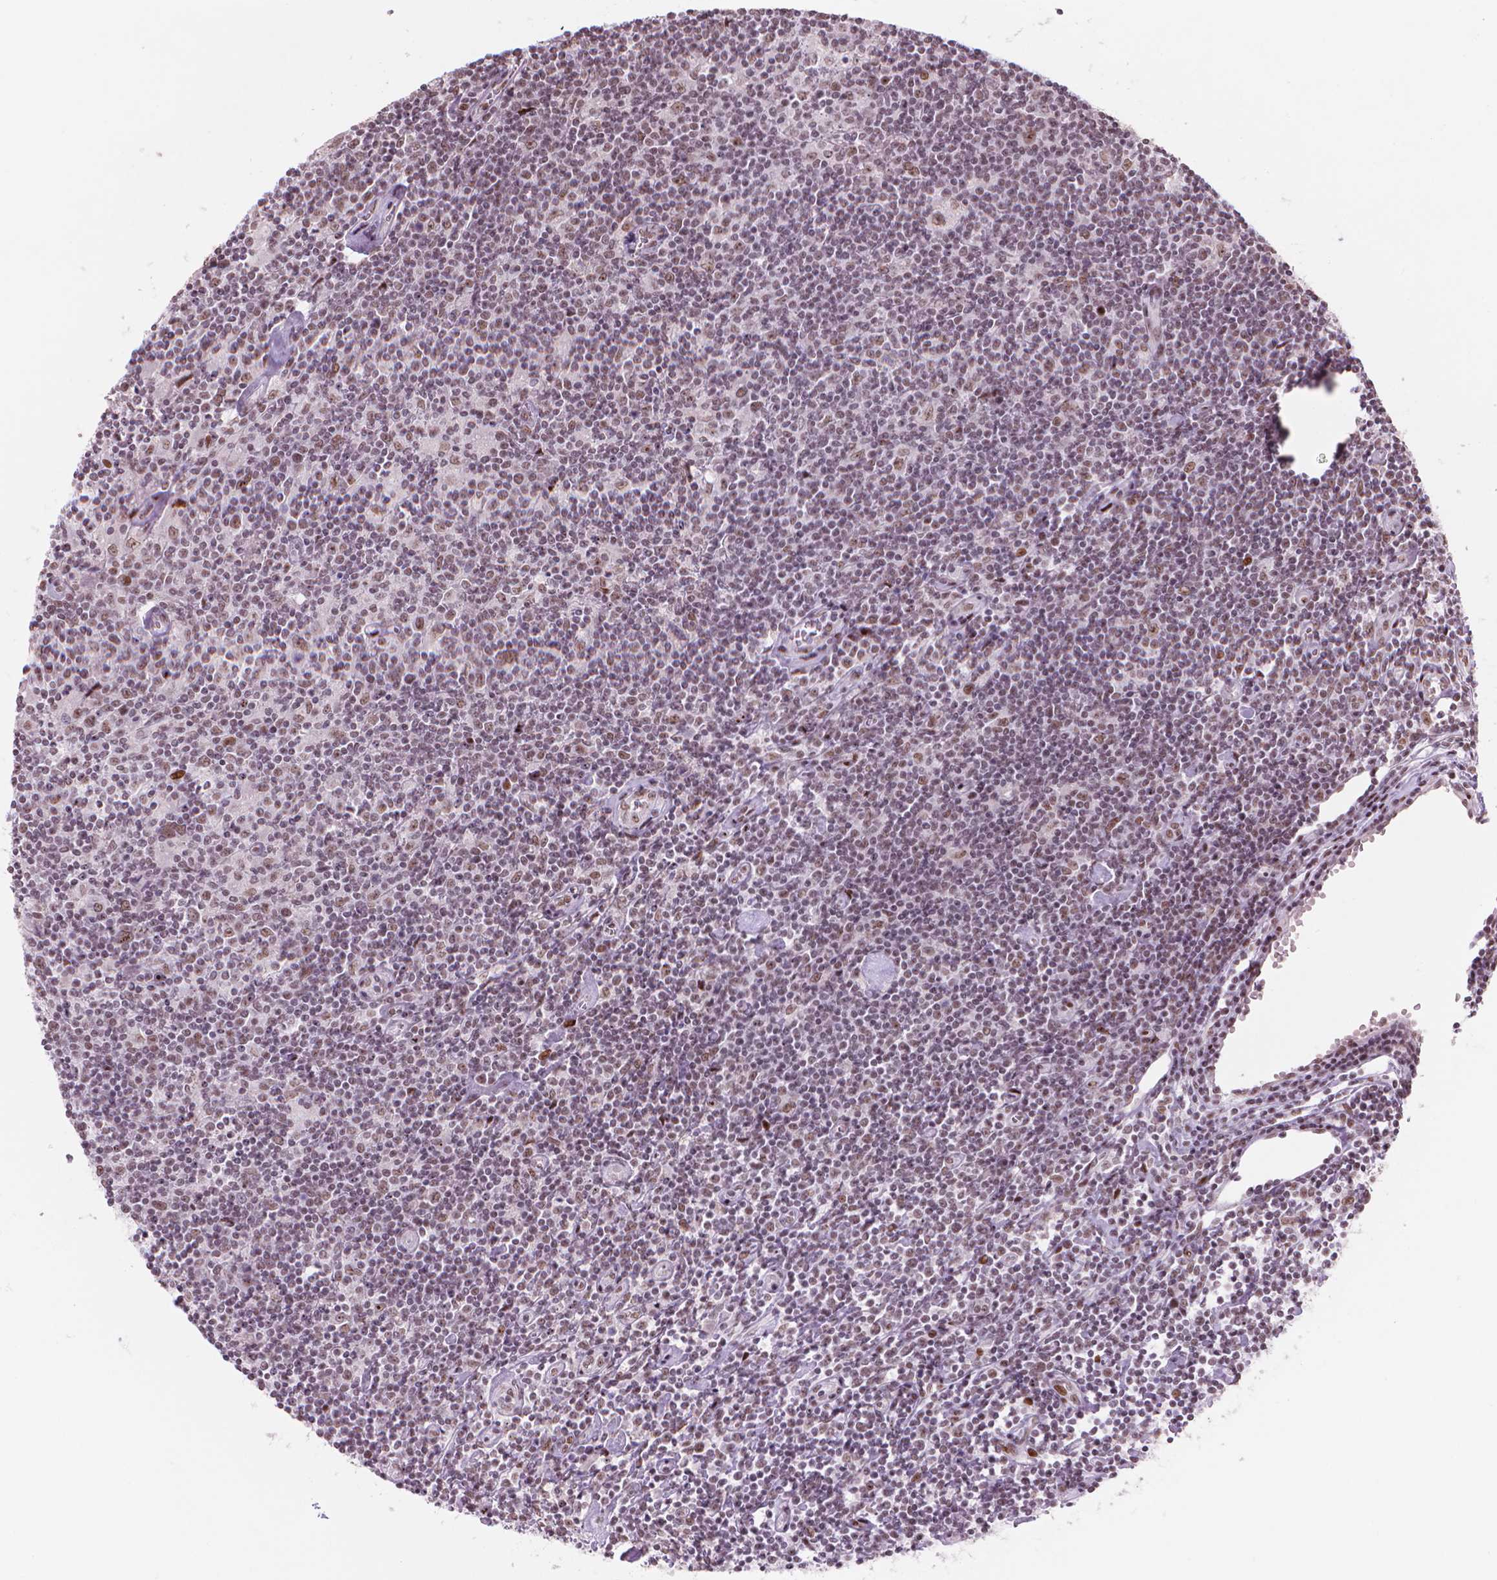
{"staining": {"intensity": "moderate", "quantity": ">75%", "location": "nuclear"}, "tissue": "lymphoma", "cell_type": "Tumor cells", "image_type": "cancer", "snomed": [{"axis": "morphology", "description": "Hodgkin's disease, NOS"}, {"axis": "topography", "description": "Lymph node"}], "caption": "Immunohistochemistry (IHC) micrograph of neoplastic tissue: lymphoma stained using immunohistochemistry (IHC) reveals medium levels of moderate protein expression localized specifically in the nuclear of tumor cells, appearing as a nuclear brown color.", "gene": "HES7", "patient": {"sex": "male", "age": 40}}